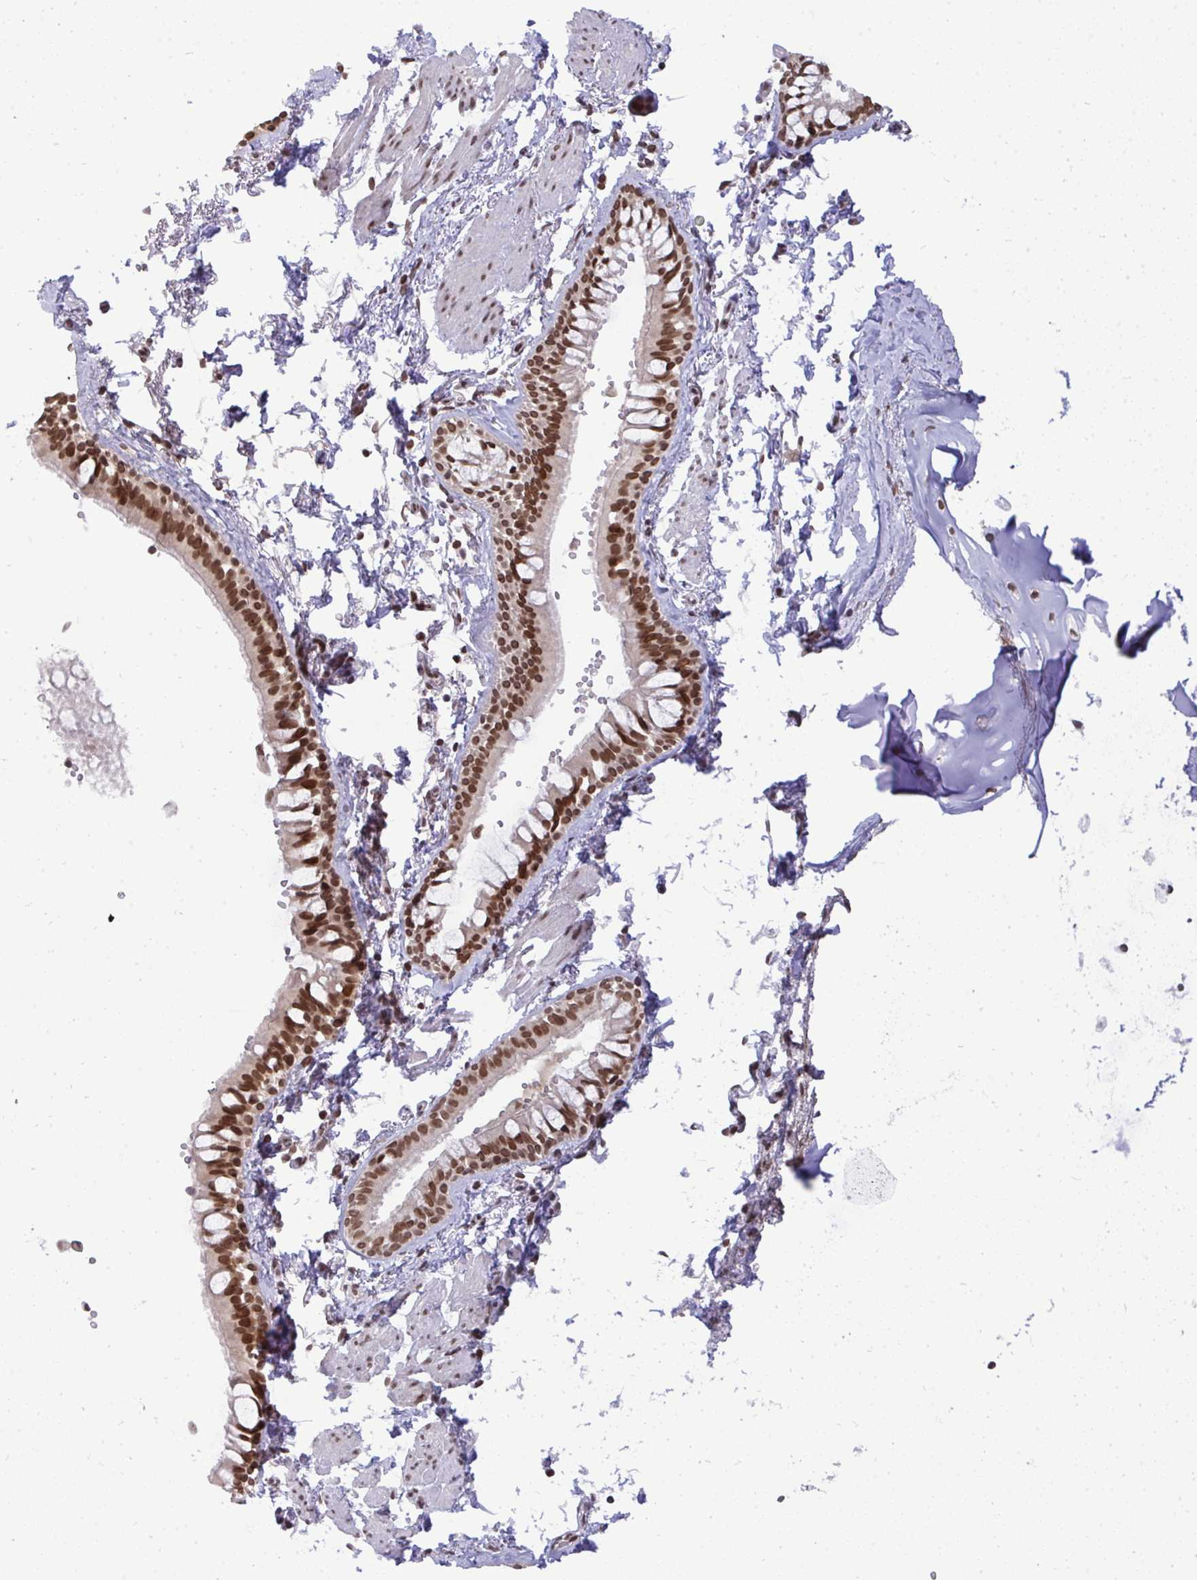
{"staining": {"intensity": "moderate", "quantity": ">75%", "location": "nuclear"}, "tissue": "bronchus", "cell_type": "Respiratory epithelial cells", "image_type": "normal", "snomed": [{"axis": "morphology", "description": "Normal tissue, NOS"}, {"axis": "topography", "description": "Cartilage tissue"}, {"axis": "topography", "description": "Bronchus"}, {"axis": "topography", "description": "Peripheral nerve tissue"}], "caption": "Immunohistochemistry histopathology image of unremarkable bronchus stained for a protein (brown), which exhibits medium levels of moderate nuclear expression in approximately >75% of respiratory epithelial cells.", "gene": "JPT1", "patient": {"sex": "female", "age": 59}}